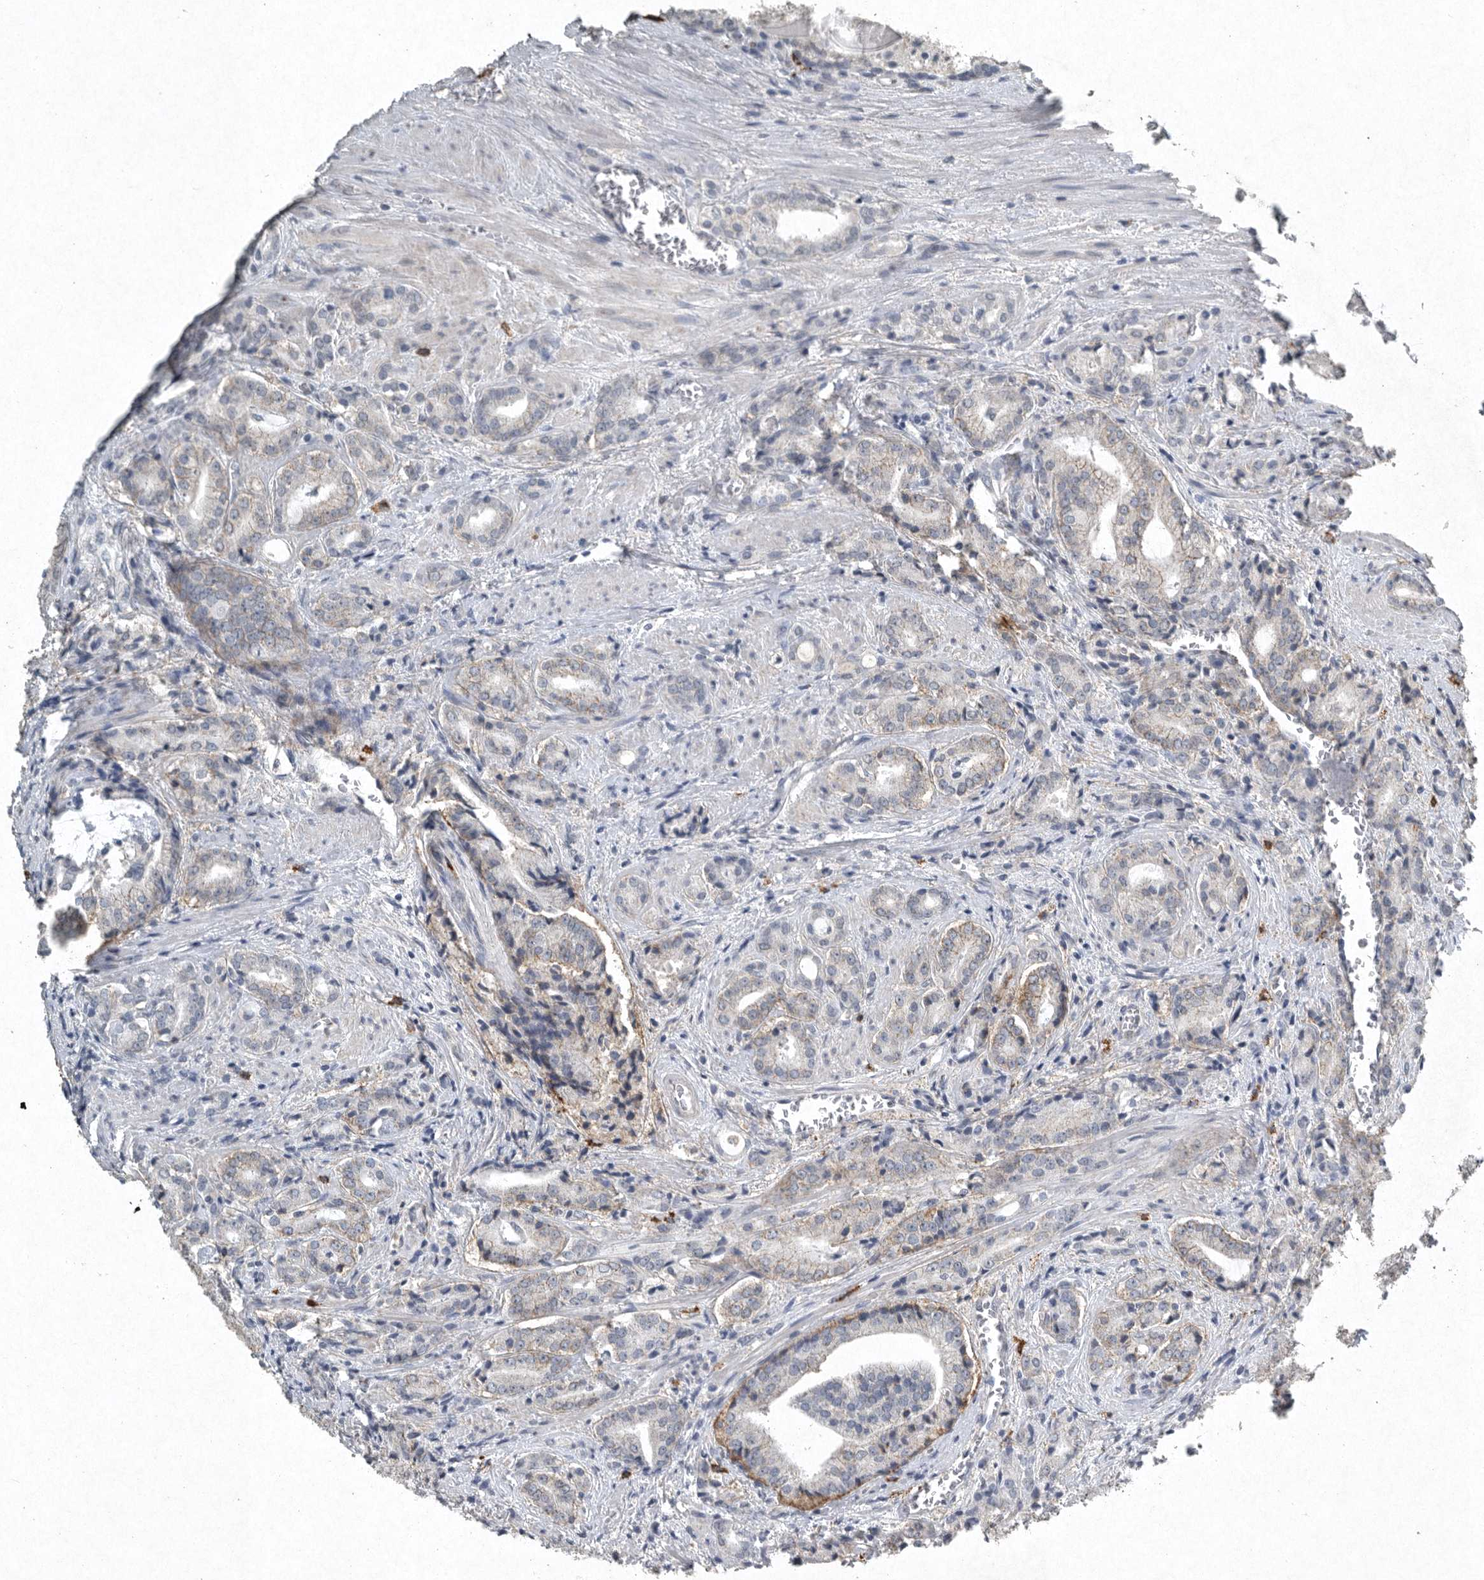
{"staining": {"intensity": "weak", "quantity": "<25%", "location": "cytoplasmic/membranous"}, "tissue": "prostate cancer", "cell_type": "Tumor cells", "image_type": "cancer", "snomed": [{"axis": "morphology", "description": "Adenocarcinoma, High grade"}, {"axis": "topography", "description": "Prostate"}], "caption": "Immunohistochemistry photomicrograph of prostate cancer stained for a protein (brown), which shows no staining in tumor cells. (DAB IHC, high magnification).", "gene": "IL20", "patient": {"sex": "male", "age": 57}}